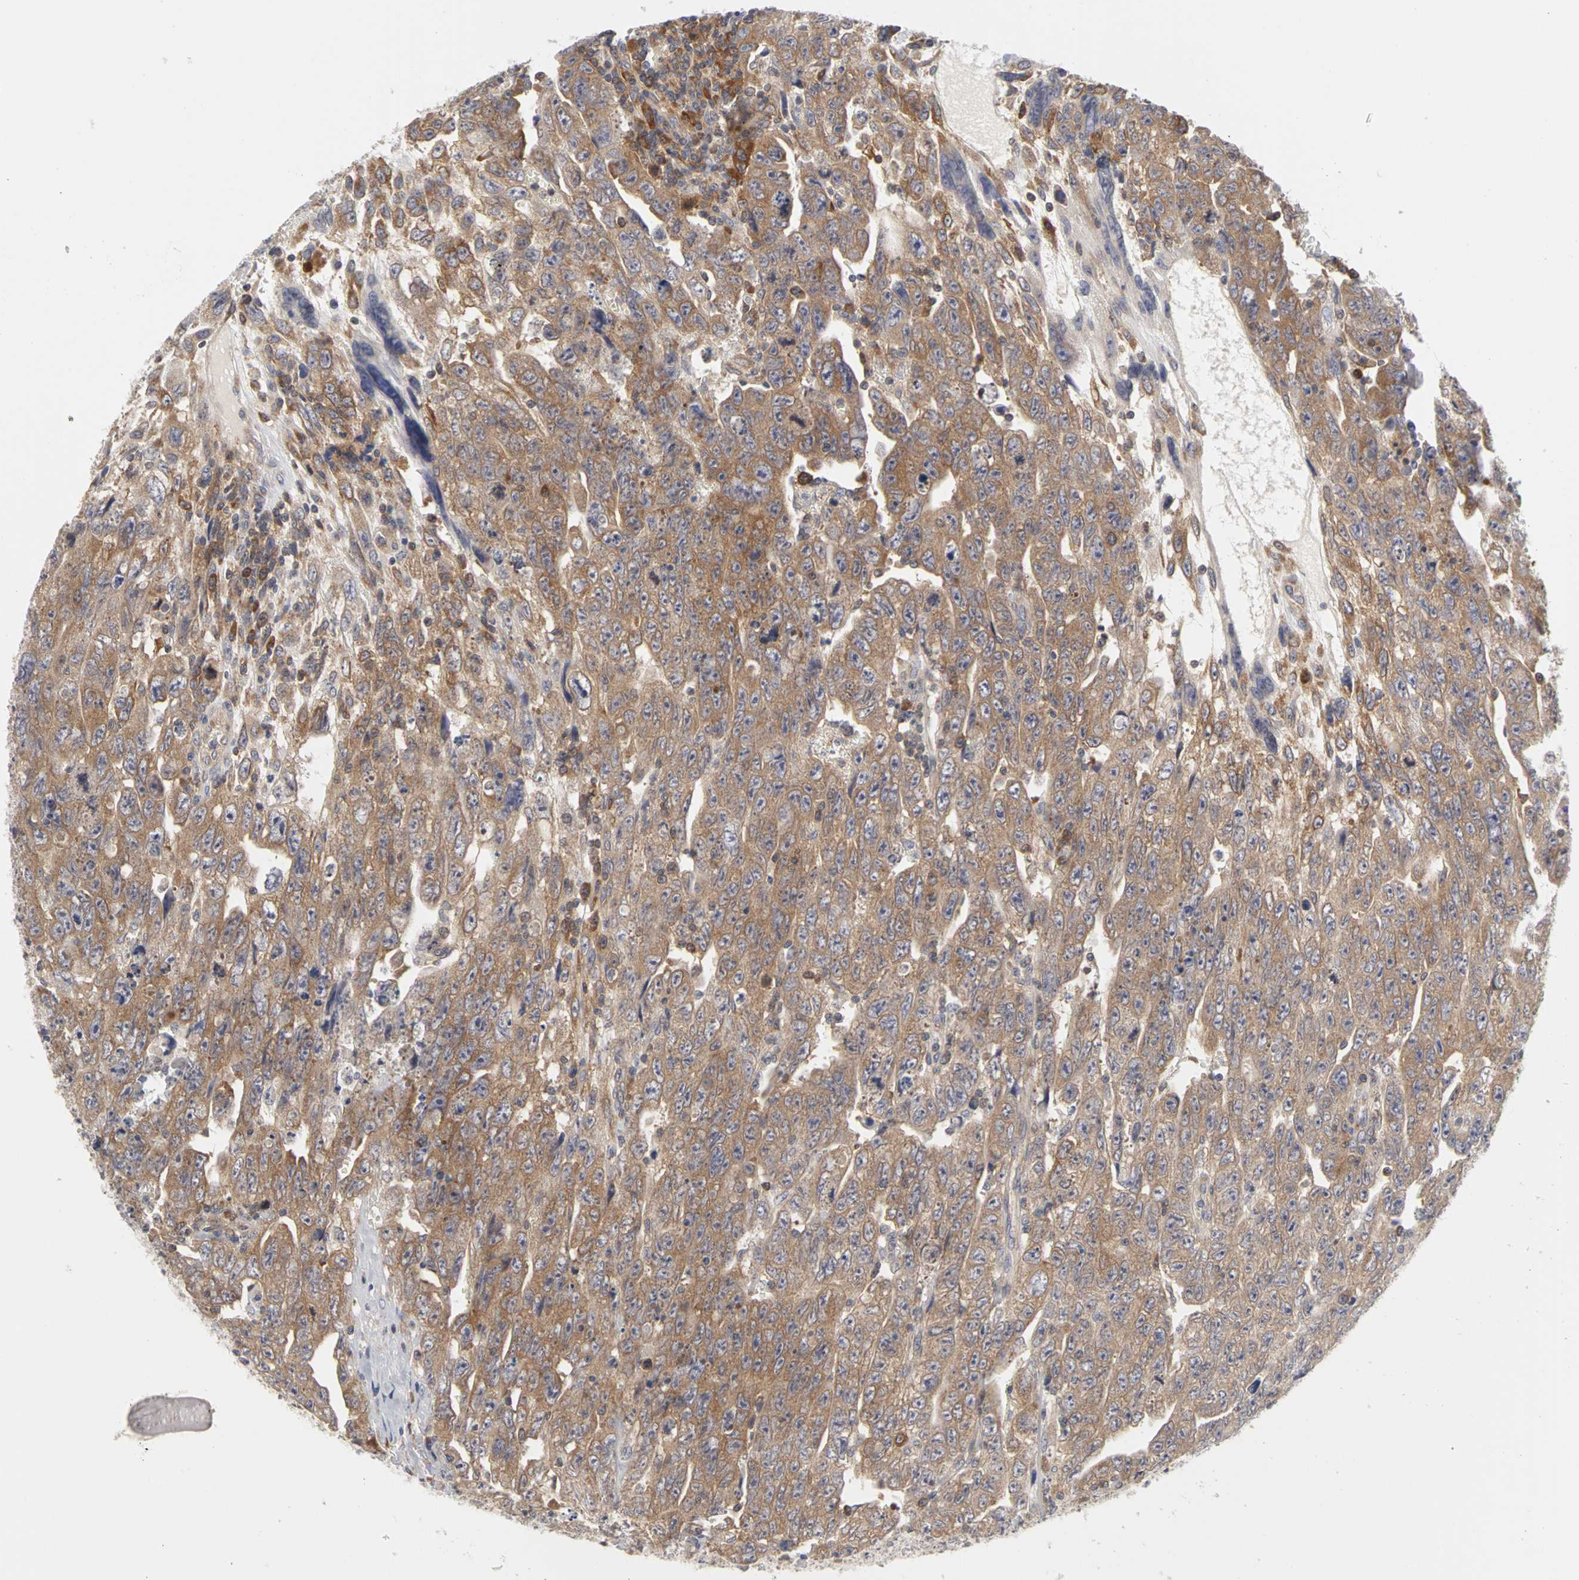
{"staining": {"intensity": "moderate", "quantity": ">75%", "location": "cytoplasmic/membranous"}, "tissue": "testis cancer", "cell_type": "Tumor cells", "image_type": "cancer", "snomed": [{"axis": "morphology", "description": "Carcinoma, Embryonal, NOS"}, {"axis": "topography", "description": "Testis"}], "caption": "Tumor cells demonstrate medium levels of moderate cytoplasmic/membranous positivity in about >75% of cells in testis cancer (embryonal carcinoma).", "gene": "IRAK1", "patient": {"sex": "male", "age": 28}}